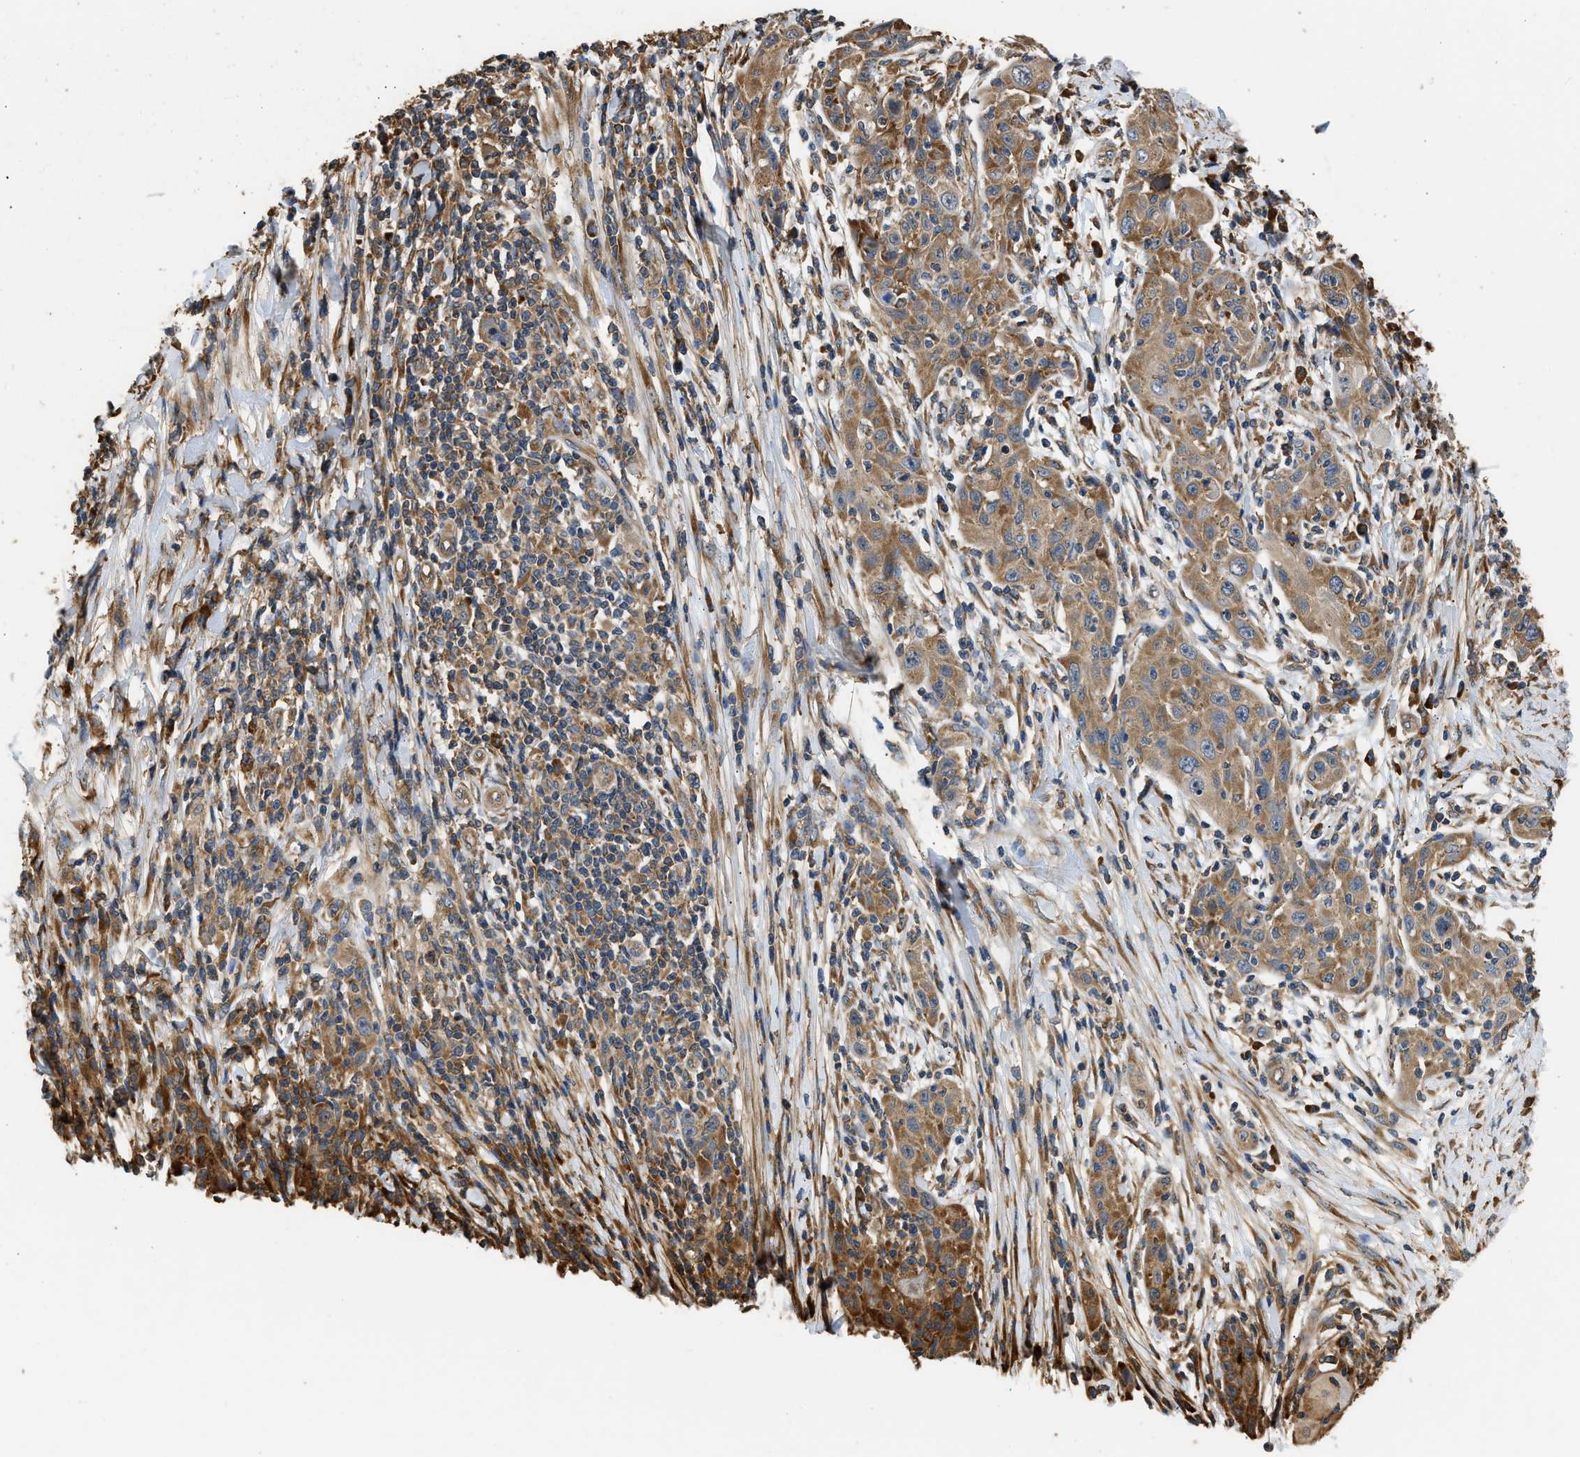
{"staining": {"intensity": "moderate", "quantity": ">75%", "location": "cytoplasmic/membranous"}, "tissue": "skin cancer", "cell_type": "Tumor cells", "image_type": "cancer", "snomed": [{"axis": "morphology", "description": "Squamous cell carcinoma, NOS"}, {"axis": "topography", "description": "Skin"}], "caption": "Immunohistochemistry micrograph of neoplastic tissue: human skin cancer stained using IHC shows medium levels of moderate protein expression localized specifically in the cytoplasmic/membranous of tumor cells, appearing as a cytoplasmic/membranous brown color.", "gene": "SLC36A4", "patient": {"sex": "female", "age": 88}}